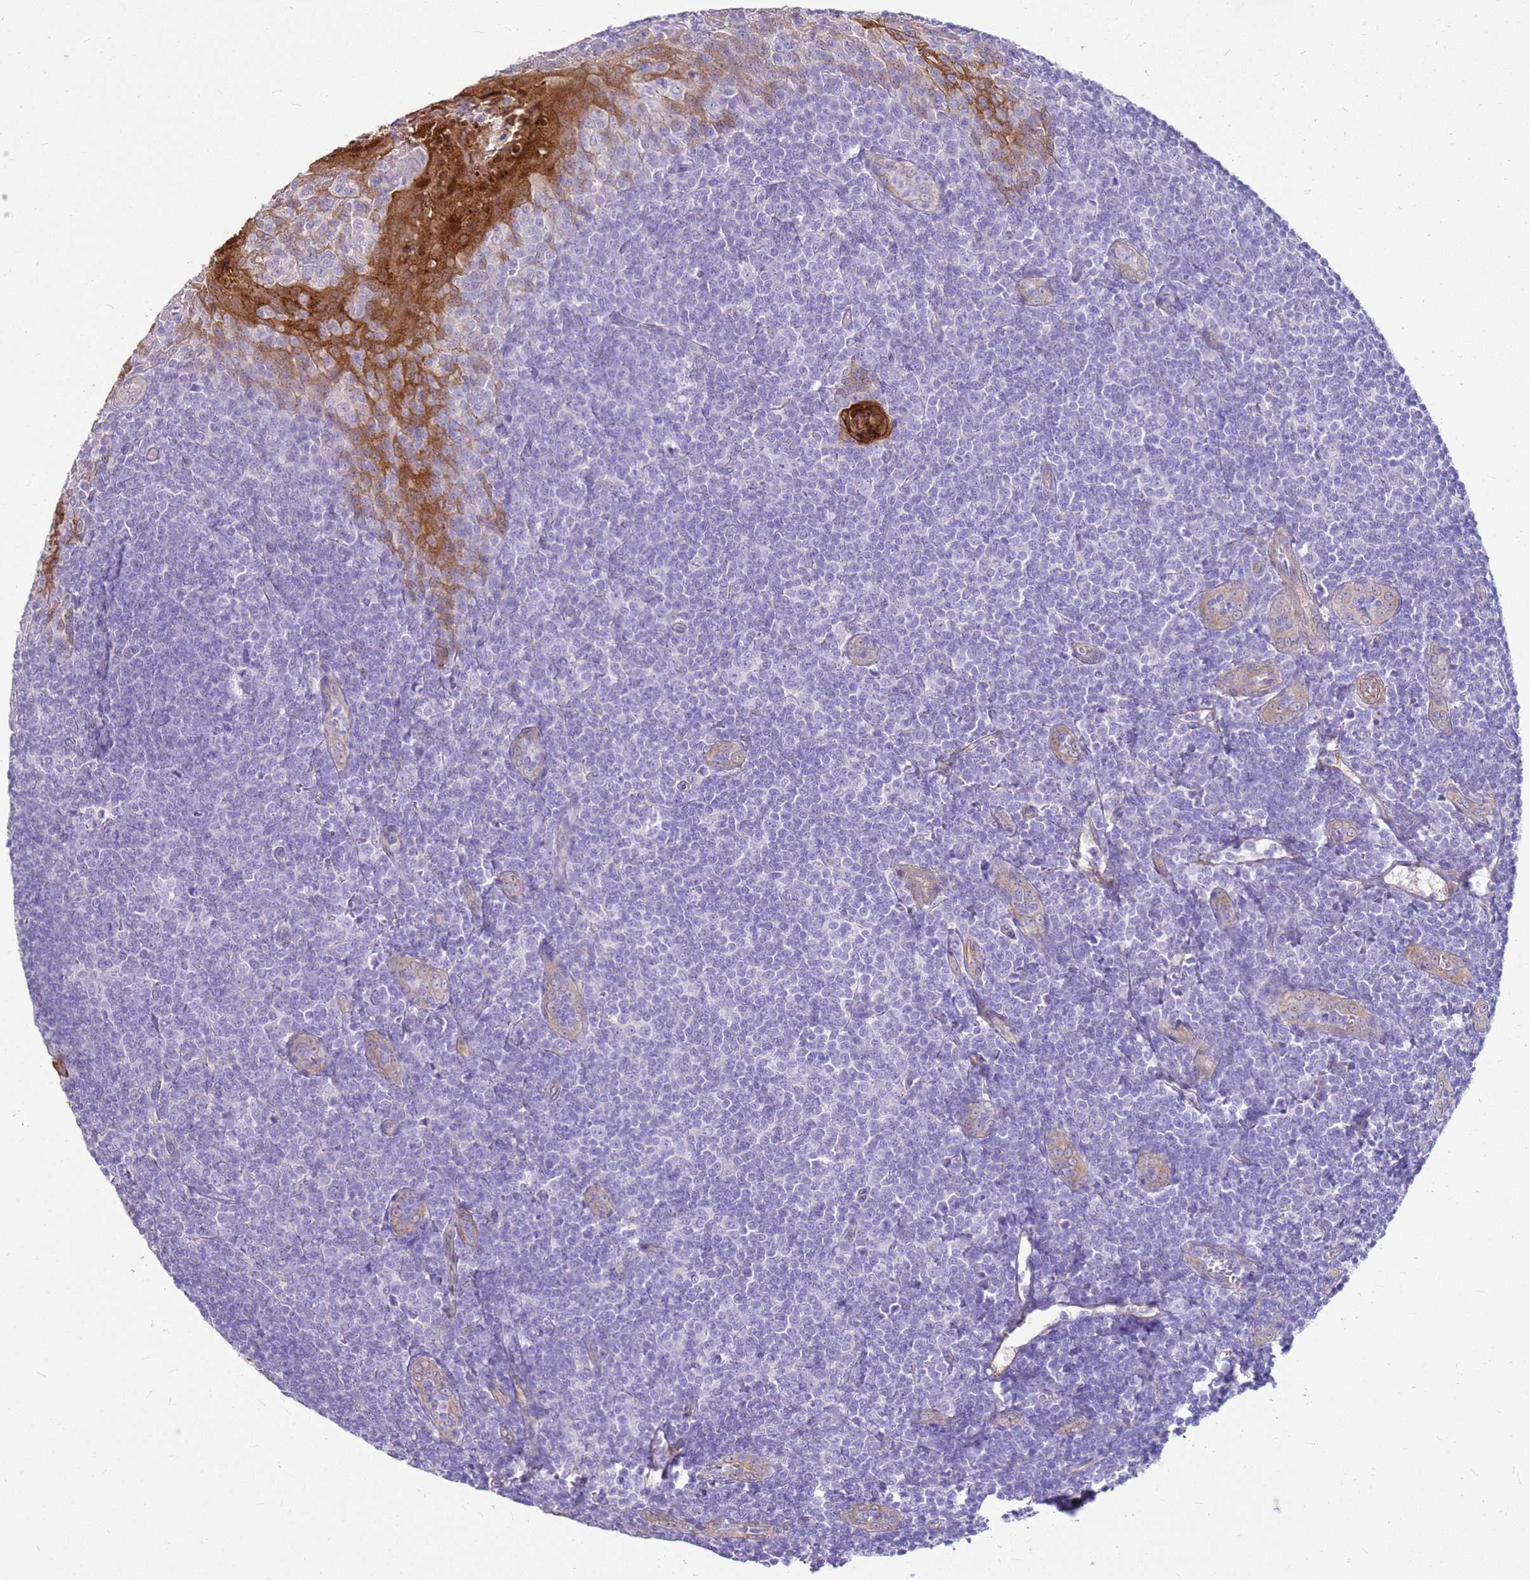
{"staining": {"intensity": "negative", "quantity": "none", "location": "none"}, "tissue": "tonsil", "cell_type": "Germinal center cells", "image_type": "normal", "snomed": [{"axis": "morphology", "description": "Normal tissue, NOS"}, {"axis": "topography", "description": "Tonsil"}], "caption": "Histopathology image shows no protein positivity in germinal center cells of benign tonsil. (DAB IHC visualized using brightfield microscopy, high magnification).", "gene": "HSPB1", "patient": {"sex": "male", "age": 27}}